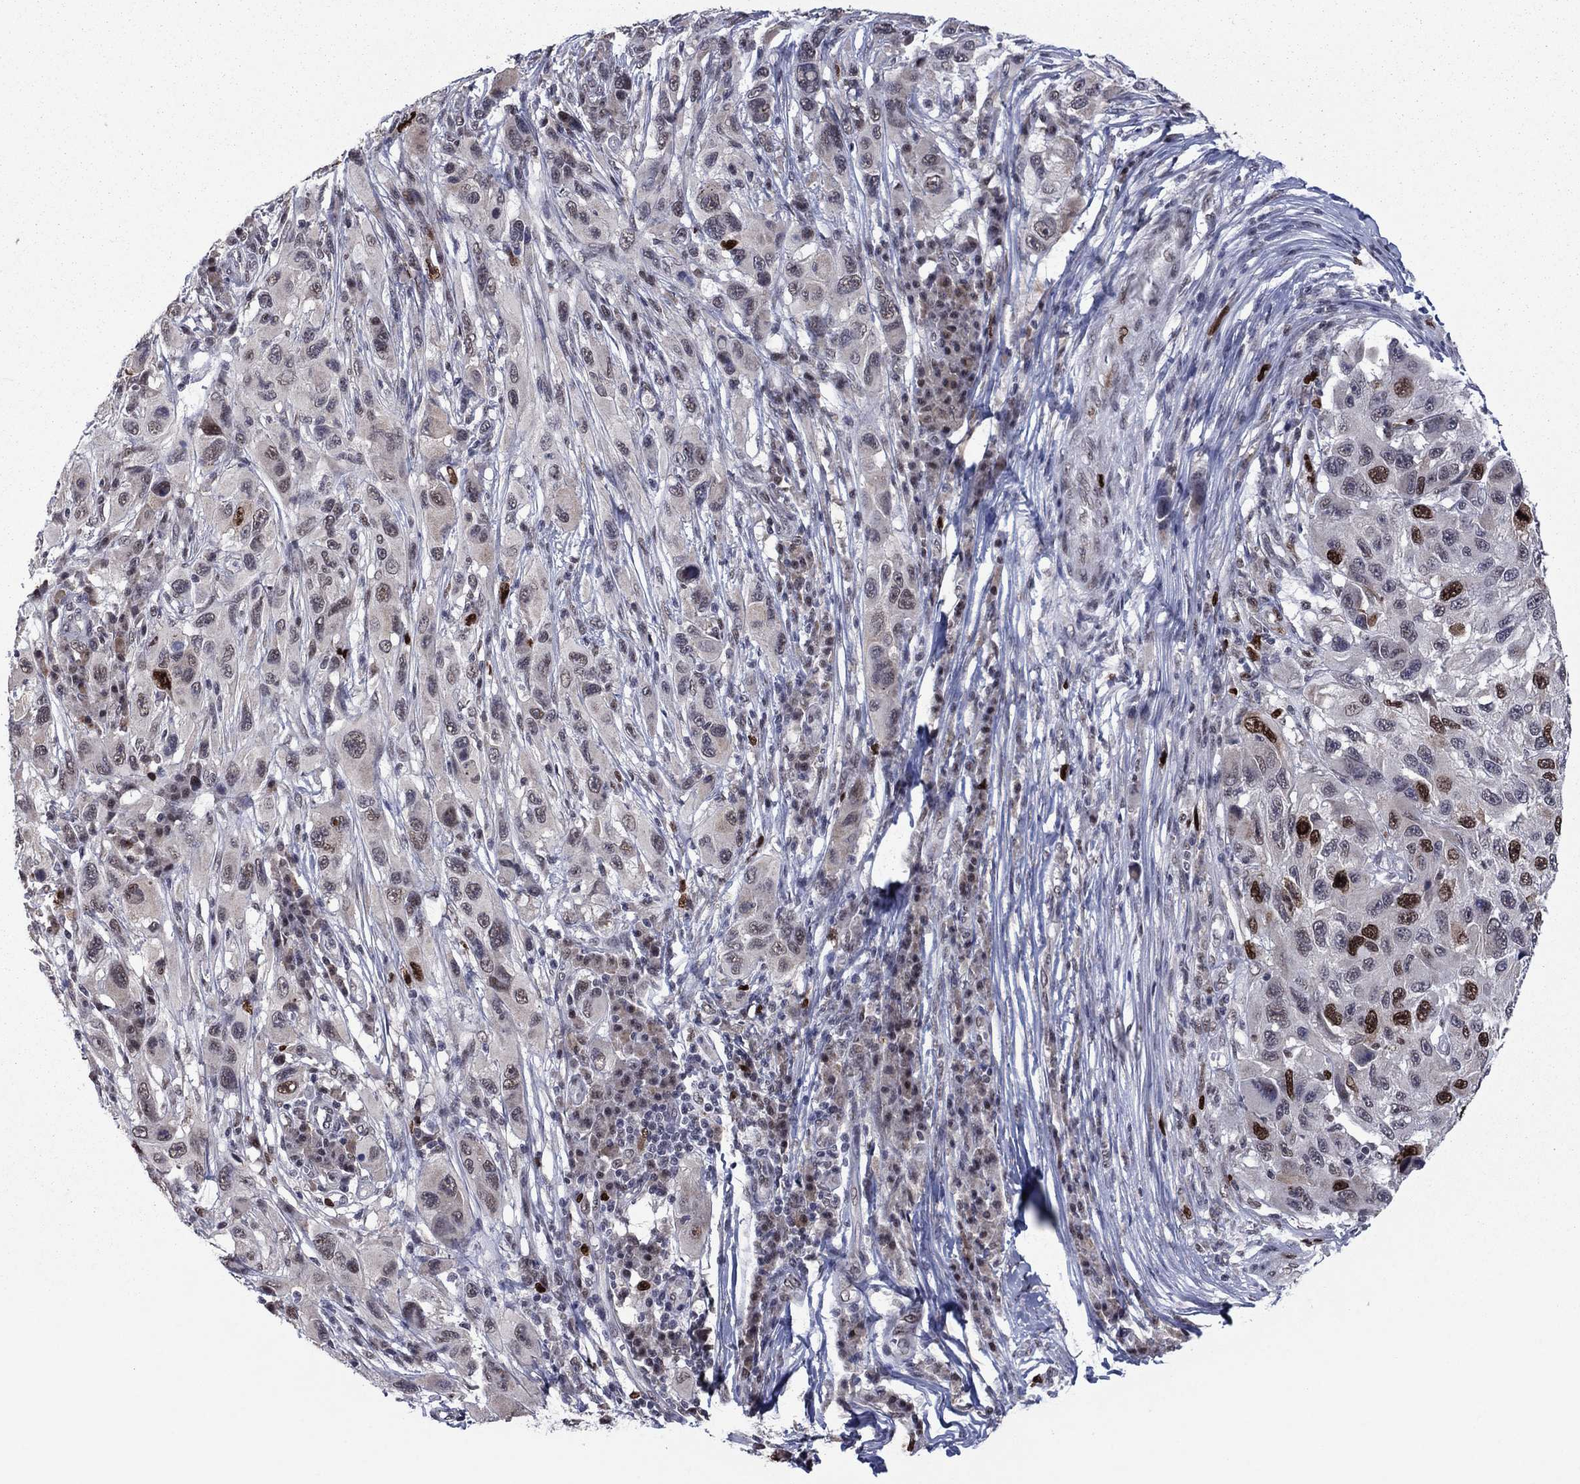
{"staining": {"intensity": "strong", "quantity": "<25%", "location": "nuclear"}, "tissue": "melanoma", "cell_type": "Tumor cells", "image_type": "cancer", "snomed": [{"axis": "morphology", "description": "Malignant melanoma, NOS"}, {"axis": "topography", "description": "Skin"}], "caption": "This micrograph shows immunohistochemistry (IHC) staining of malignant melanoma, with medium strong nuclear expression in about <25% of tumor cells.", "gene": "CDCA5", "patient": {"sex": "male", "age": 53}}